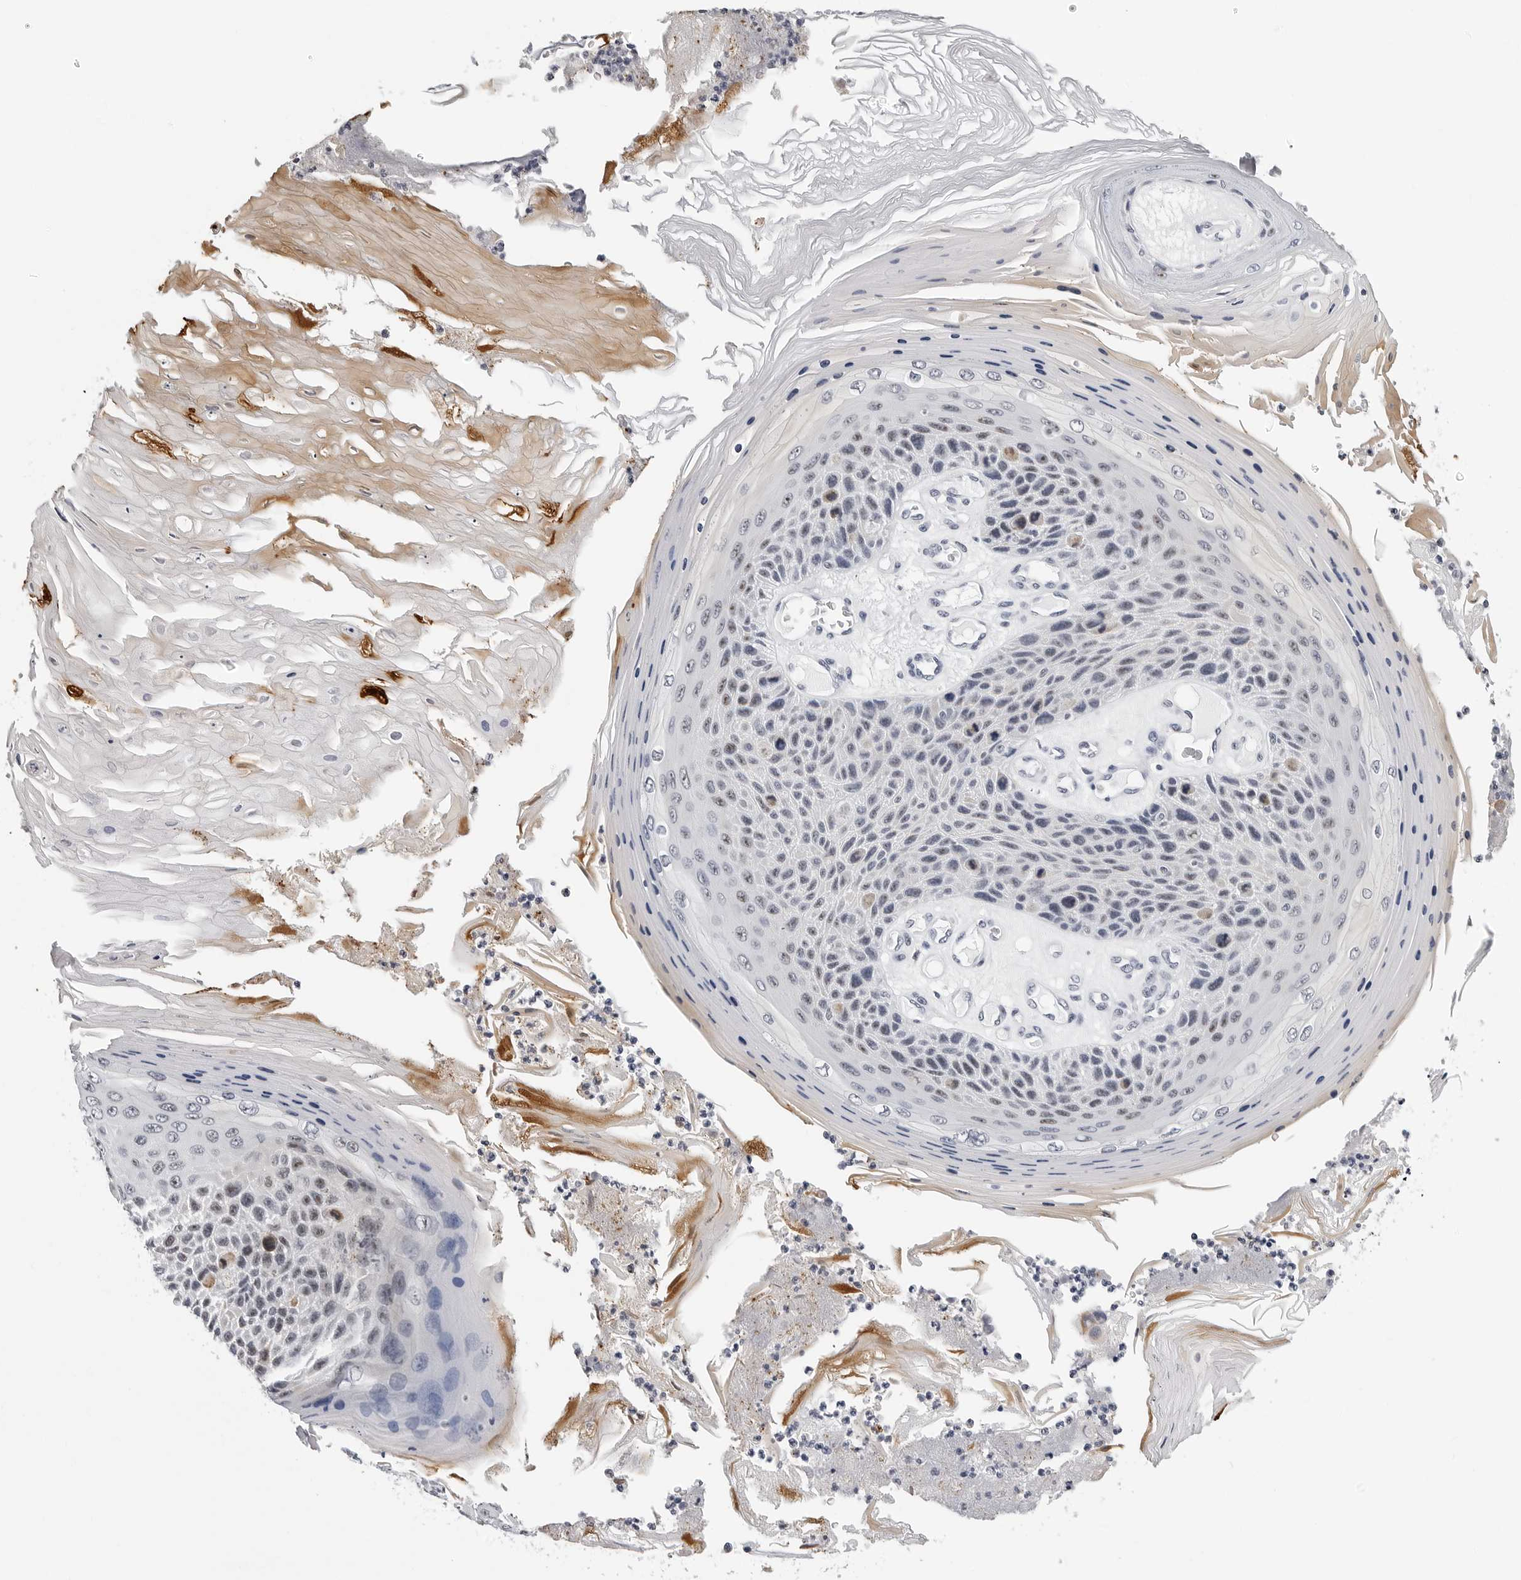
{"staining": {"intensity": "negative", "quantity": "none", "location": "none"}, "tissue": "skin cancer", "cell_type": "Tumor cells", "image_type": "cancer", "snomed": [{"axis": "morphology", "description": "Squamous cell carcinoma, NOS"}, {"axis": "topography", "description": "Skin"}], "caption": "Immunohistochemical staining of skin cancer exhibits no significant staining in tumor cells.", "gene": "GNL2", "patient": {"sex": "female", "age": 88}}